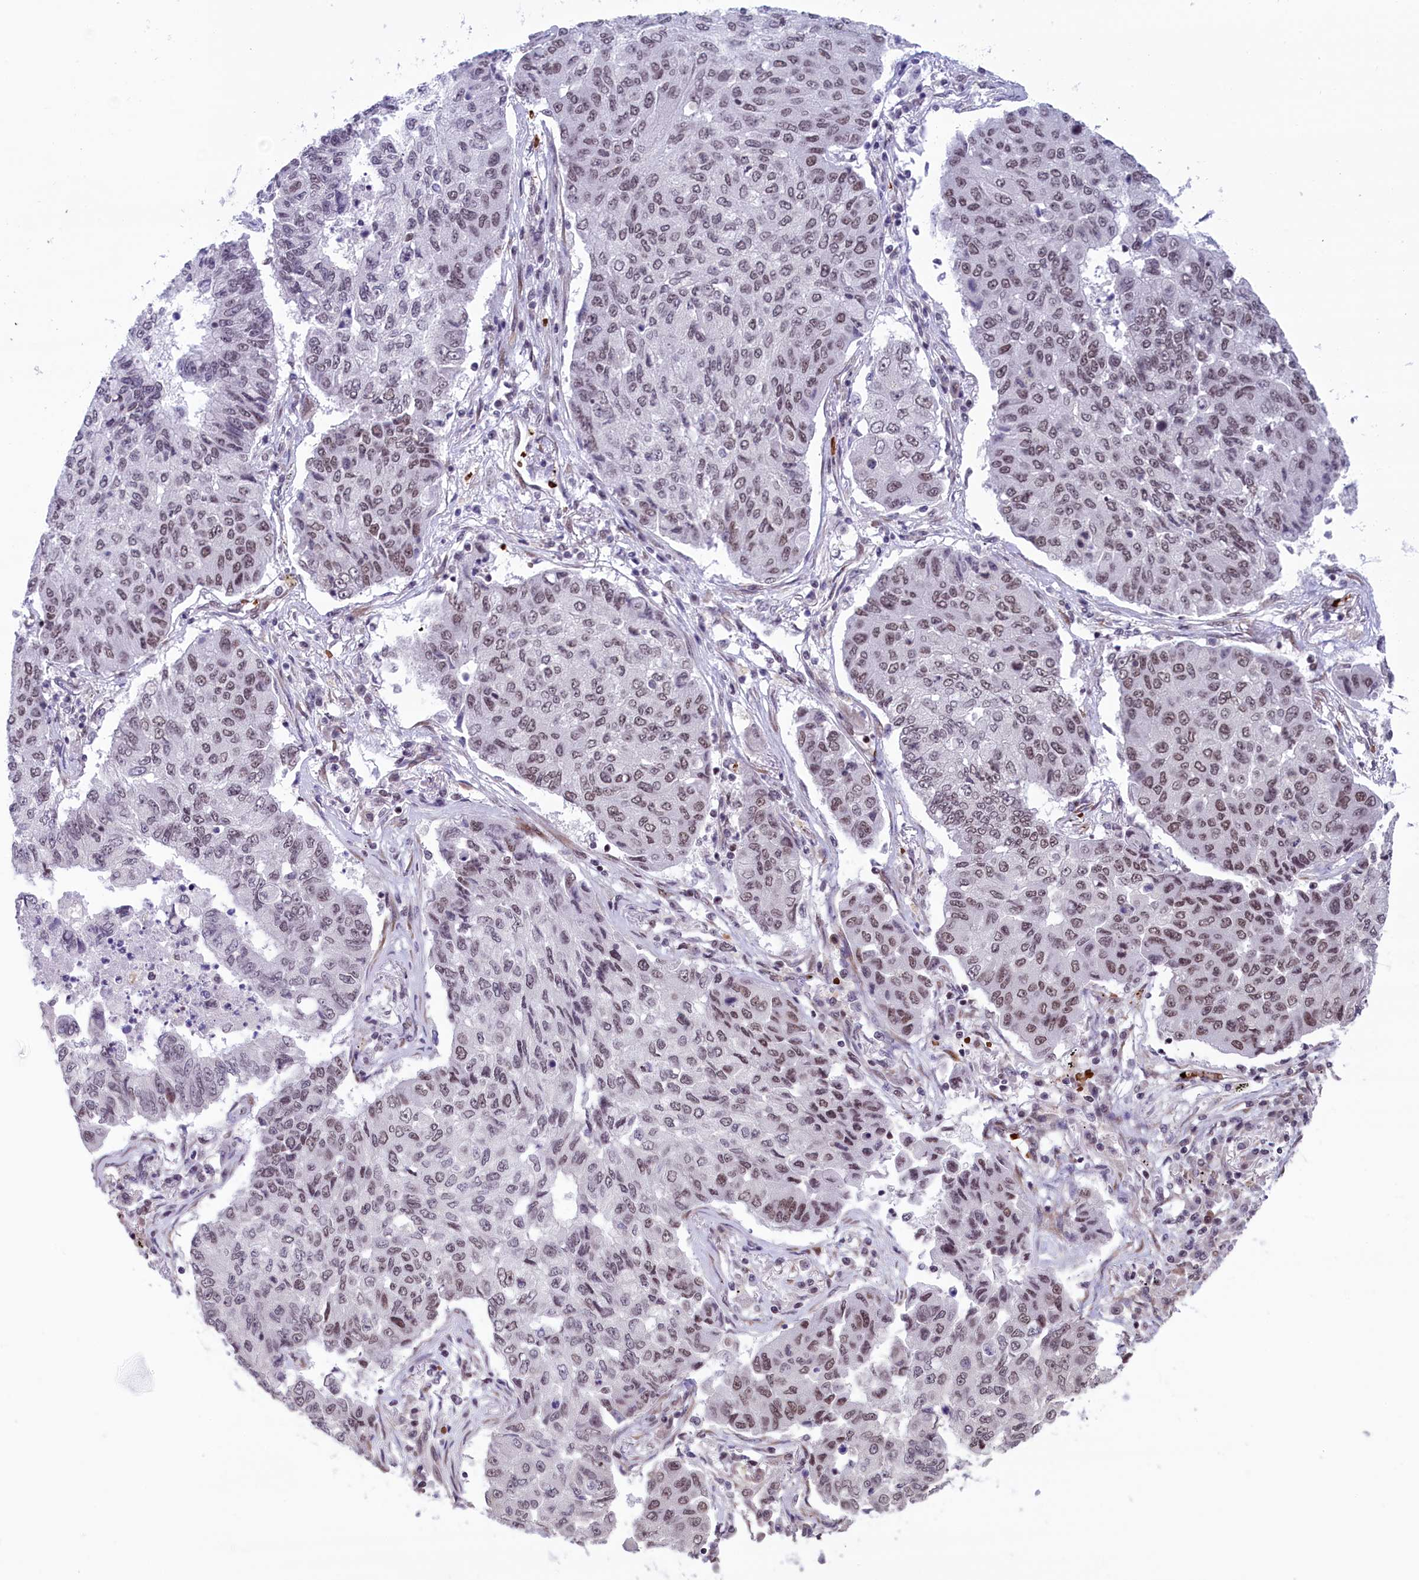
{"staining": {"intensity": "weak", "quantity": ">75%", "location": "nuclear"}, "tissue": "lung cancer", "cell_type": "Tumor cells", "image_type": "cancer", "snomed": [{"axis": "morphology", "description": "Squamous cell carcinoma, NOS"}, {"axis": "topography", "description": "Lung"}], "caption": "Weak nuclear protein staining is identified in approximately >75% of tumor cells in lung cancer.", "gene": "MPHOSPH8", "patient": {"sex": "male", "age": 74}}